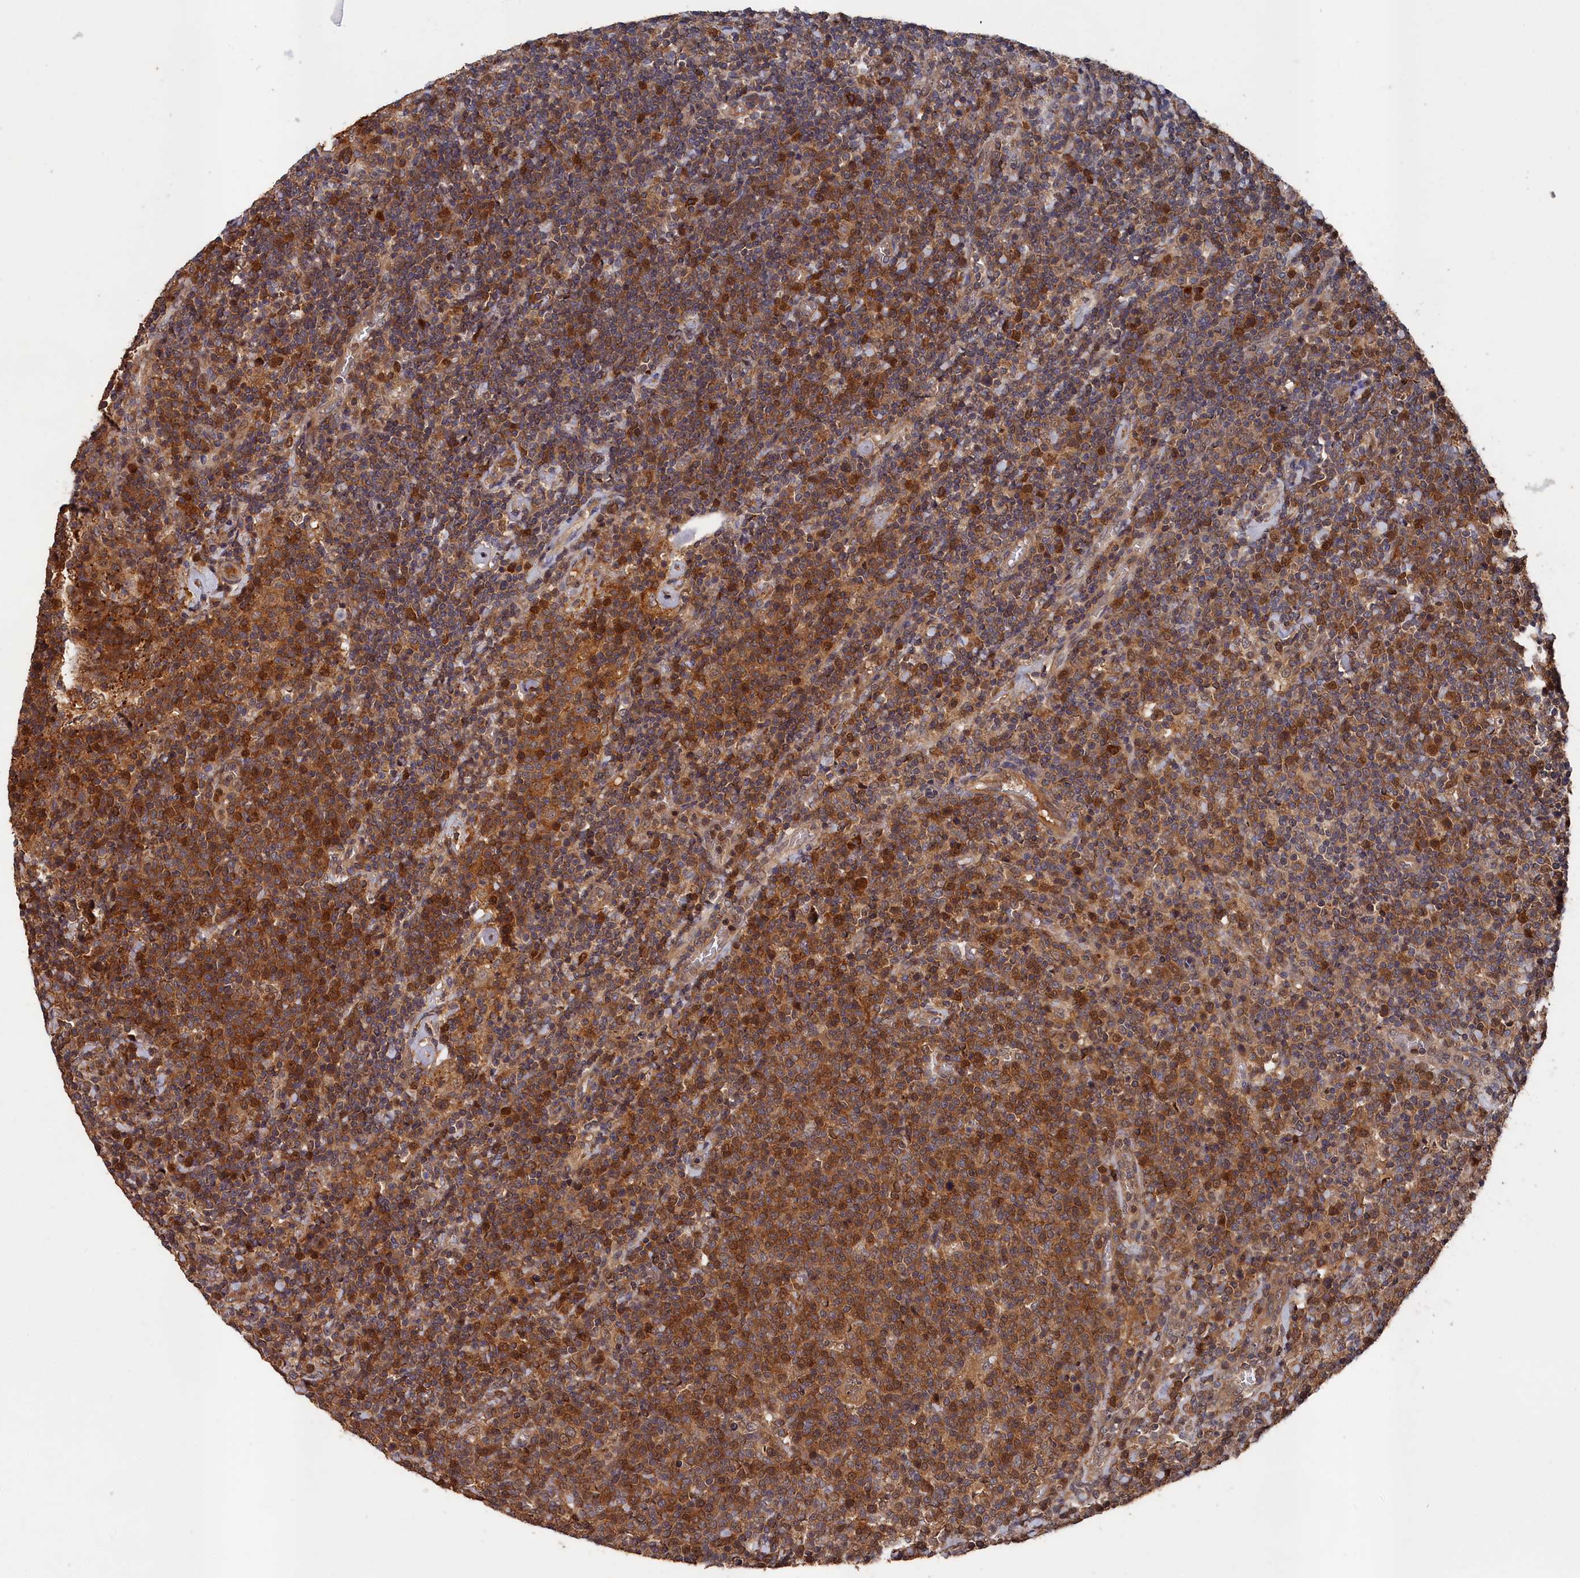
{"staining": {"intensity": "strong", "quantity": "25%-75%", "location": "cytoplasmic/membranous"}, "tissue": "lymphoma", "cell_type": "Tumor cells", "image_type": "cancer", "snomed": [{"axis": "morphology", "description": "Malignant lymphoma, non-Hodgkin's type, High grade"}, {"axis": "topography", "description": "Lymph node"}], "caption": "Protein analysis of lymphoma tissue reveals strong cytoplasmic/membranous staining in approximately 25%-75% of tumor cells.", "gene": "RMI2", "patient": {"sex": "male", "age": 61}}